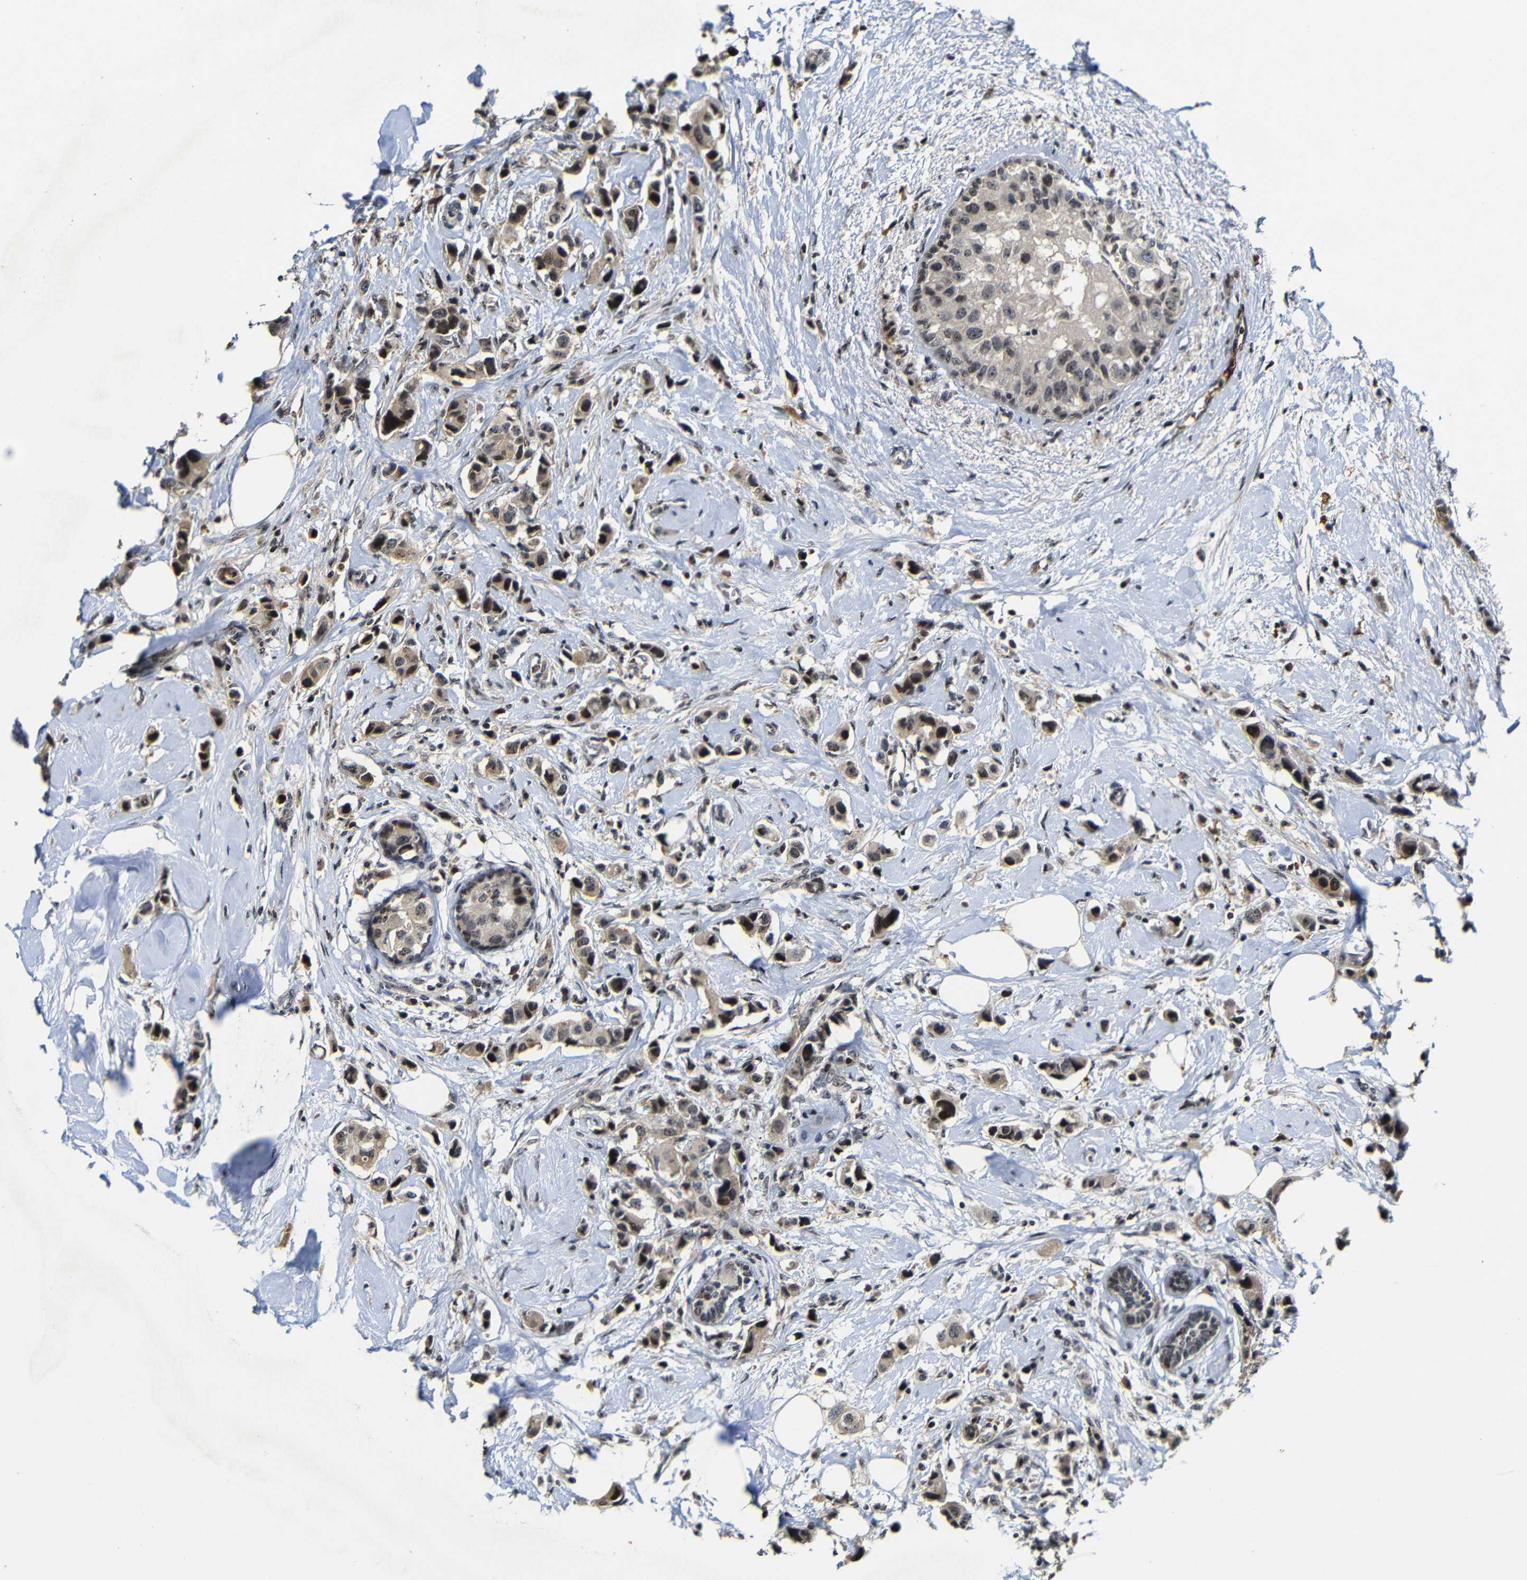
{"staining": {"intensity": "moderate", "quantity": "25%-75%", "location": "cytoplasmic/membranous,nuclear"}, "tissue": "breast cancer", "cell_type": "Tumor cells", "image_type": "cancer", "snomed": [{"axis": "morphology", "description": "Normal tissue, NOS"}, {"axis": "morphology", "description": "Duct carcinoma"}, {"axis": "topography", "description": "Breast"}], "caption": "Intraductal carcinoma (breast) stained with a brown dye shows moderate cytoplasmic/membranous and nuclear positive staining in approximately 25%-75% of tumor cells.", "gene": "MYC", "patient": {"sex": "female", "age": 50}}